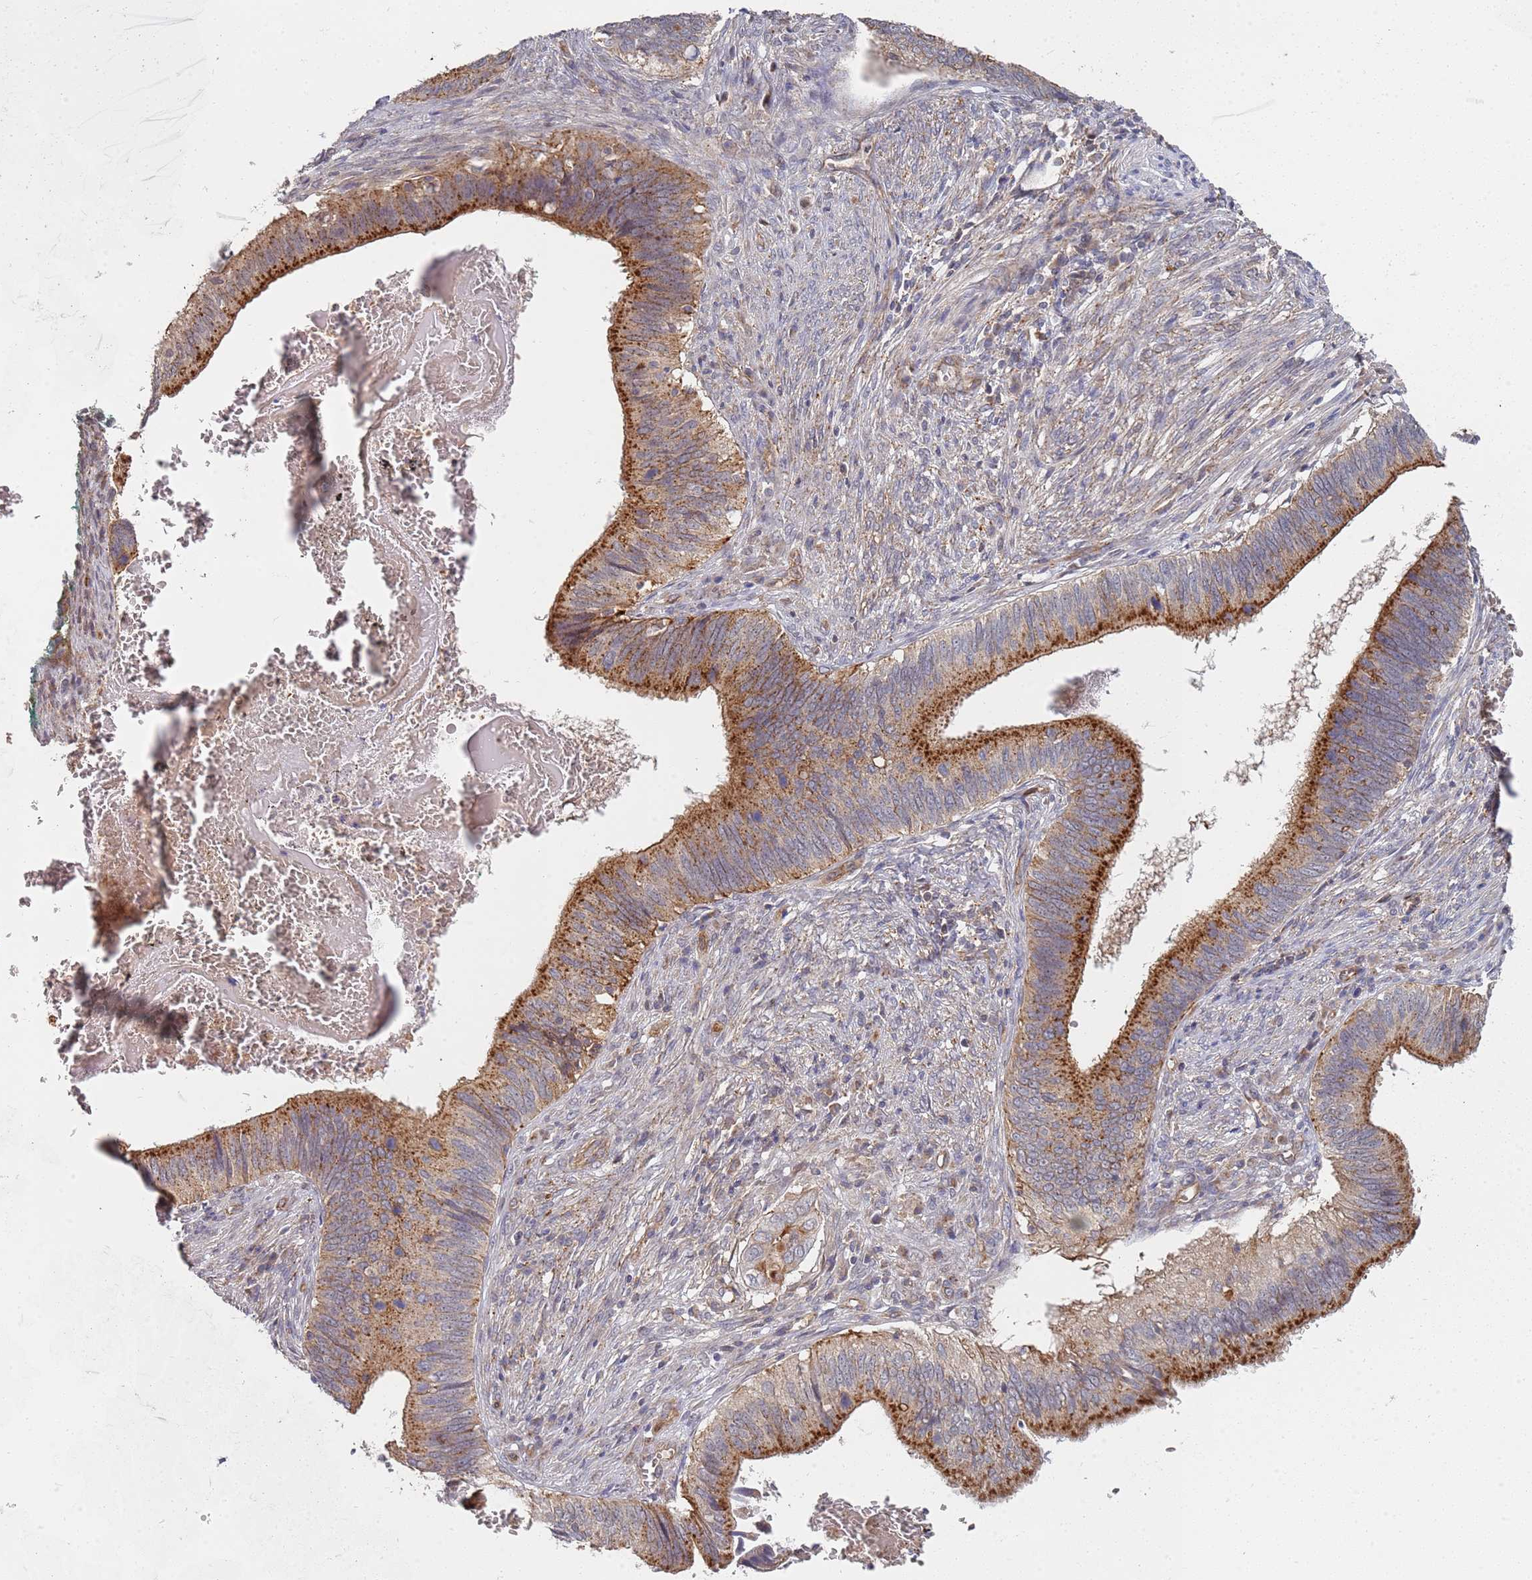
{"staining": {"intensity": "moderate", "quantity": ">75%", "location": "cytoplasmic/membranous"}, "tissue": "cervical cancer", "cell_type": "Tumor cells", "image_type": "cancer", "snomed": [{"axis": "morphology", "description": "Adenocarcinoma, NOS"}, {"axis": "topography", "description": "Cervix"}], "caption": "Immunohistochemical staining of cervical cancer reveals medium levels of moderate cytoplasmic/membranous protein staining in approximately >75% of tumor cells. (brown staining indicates protein expression, while blue staining denotes nuclei).", "gene": "ABCB6", "patient": {"sex": "female", "age": 42}}